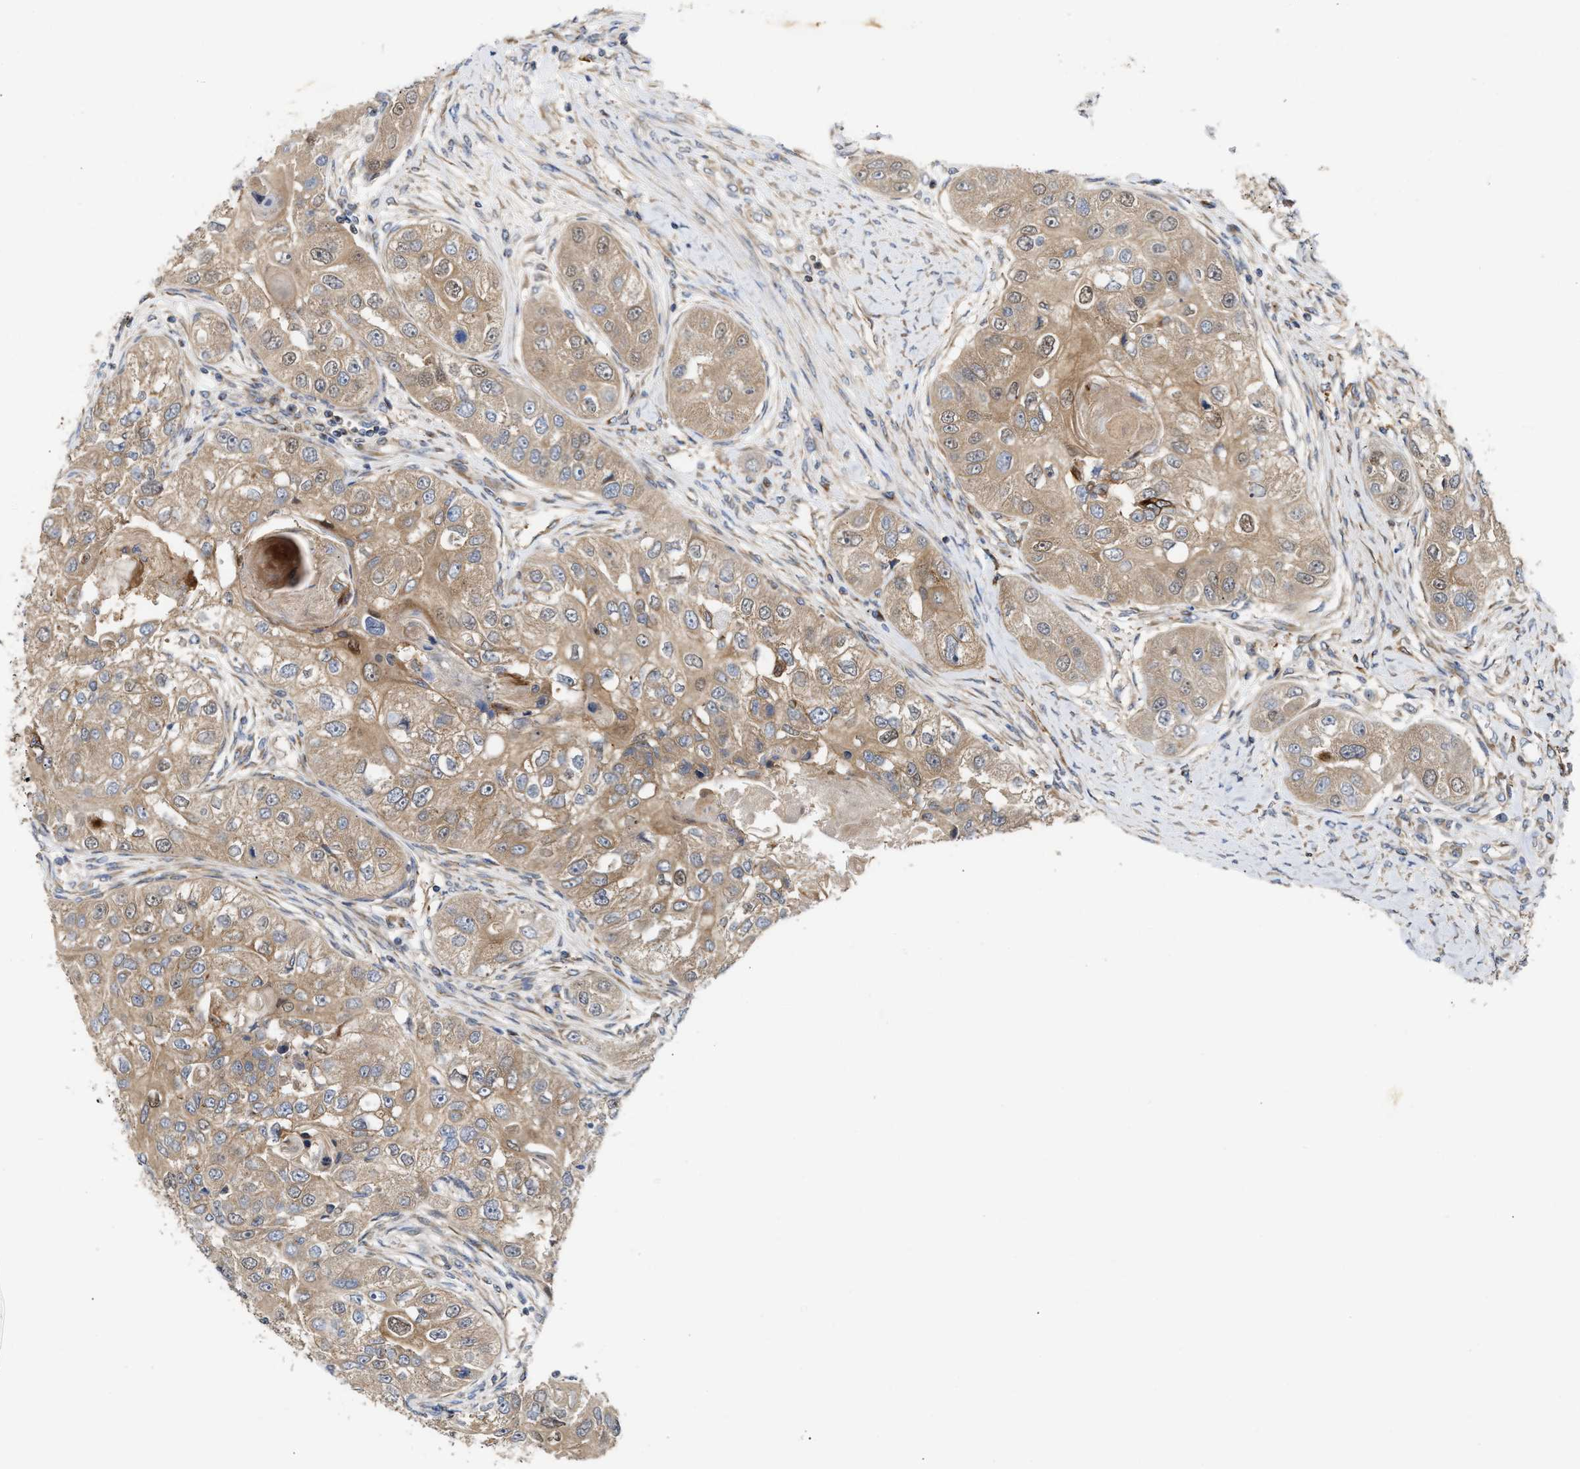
{"staining": {"intensity": "moderate", "quantity": ">75%", "location": "cytoplasmic/membranous"}, "tissue": "head and neck cancer", "cell_type": "Tumor cells", "image_type": "cancer", "snomed": [{"axis": "morphology", "description": "Normal tissue, NOS"}, {"axis": "morphology", "description": "Squamous cell carcinoma, NOS"}, {"axis": "topography", "description": "Skeletal muscle"}, {"axis": "topography", "description": "Head-Neck"}], "caption": "Immunohistochemical staining of human squamous cell carcinoma (head and neck) demonstrates medium levels of moderate cytoplasmic/membranous protein staining in approximately >75% of tumor cells.", "gene": "BBLN", "patient": {"sex": "male", "age": 51}}